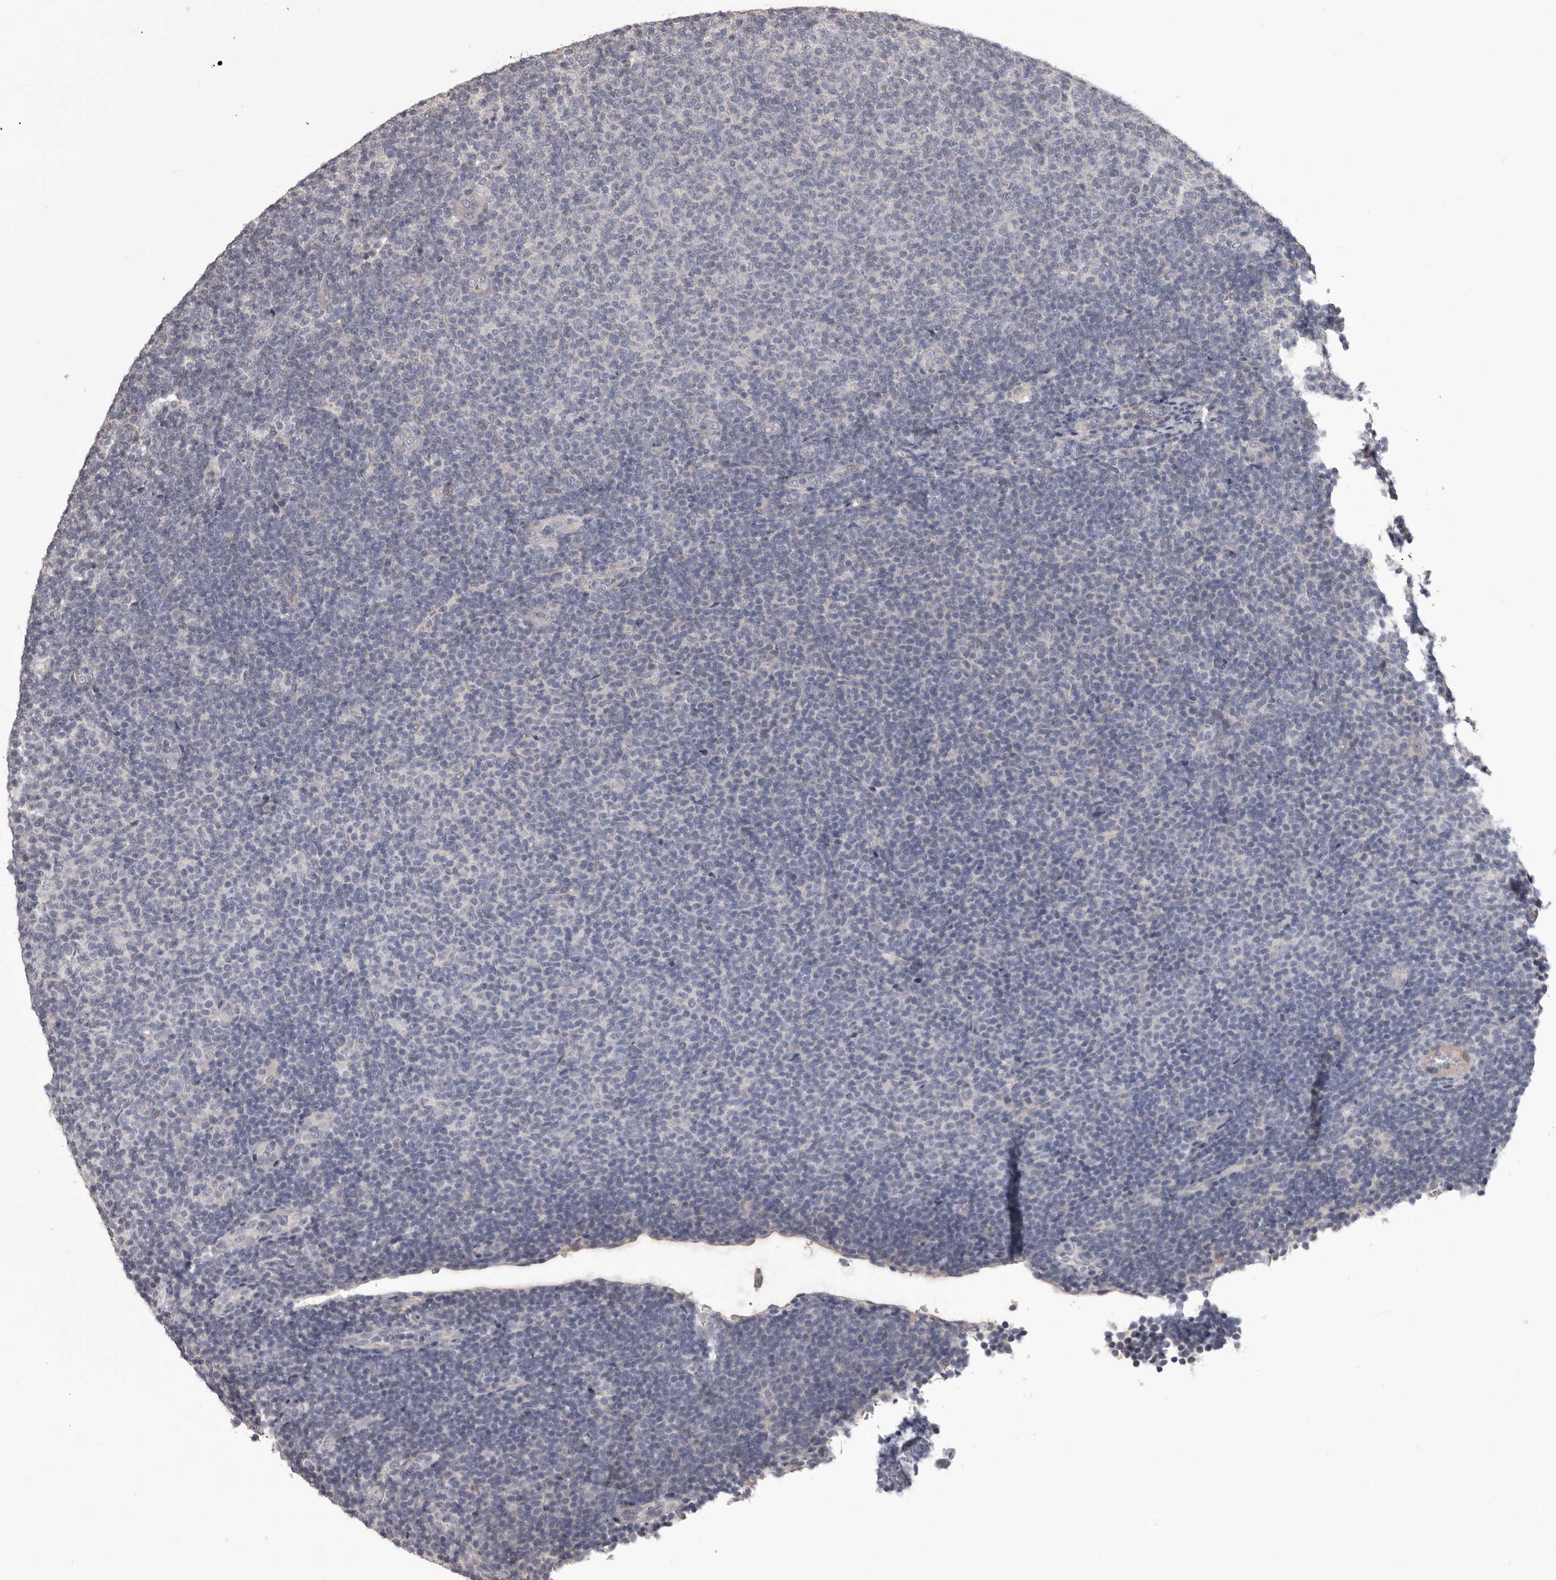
{"staining": {"intensity": "negative", "quantity": "none", "location": "none"}, "tissue": "lymphoma", "cell_type": "Tumor cells", "image_type": "cancer", "snomed": [{"axis": "morphology", "description": "Malignant lymphoma, non-Hodgkin's type, Low grade"}, {"axis": "topography", "description": "Lymph node"}], "caption": "An image of human lymphoma is negative for staining in tumor cells.", "gene": "LPAR6", "patient": {"sex": "male", "age": 66}}